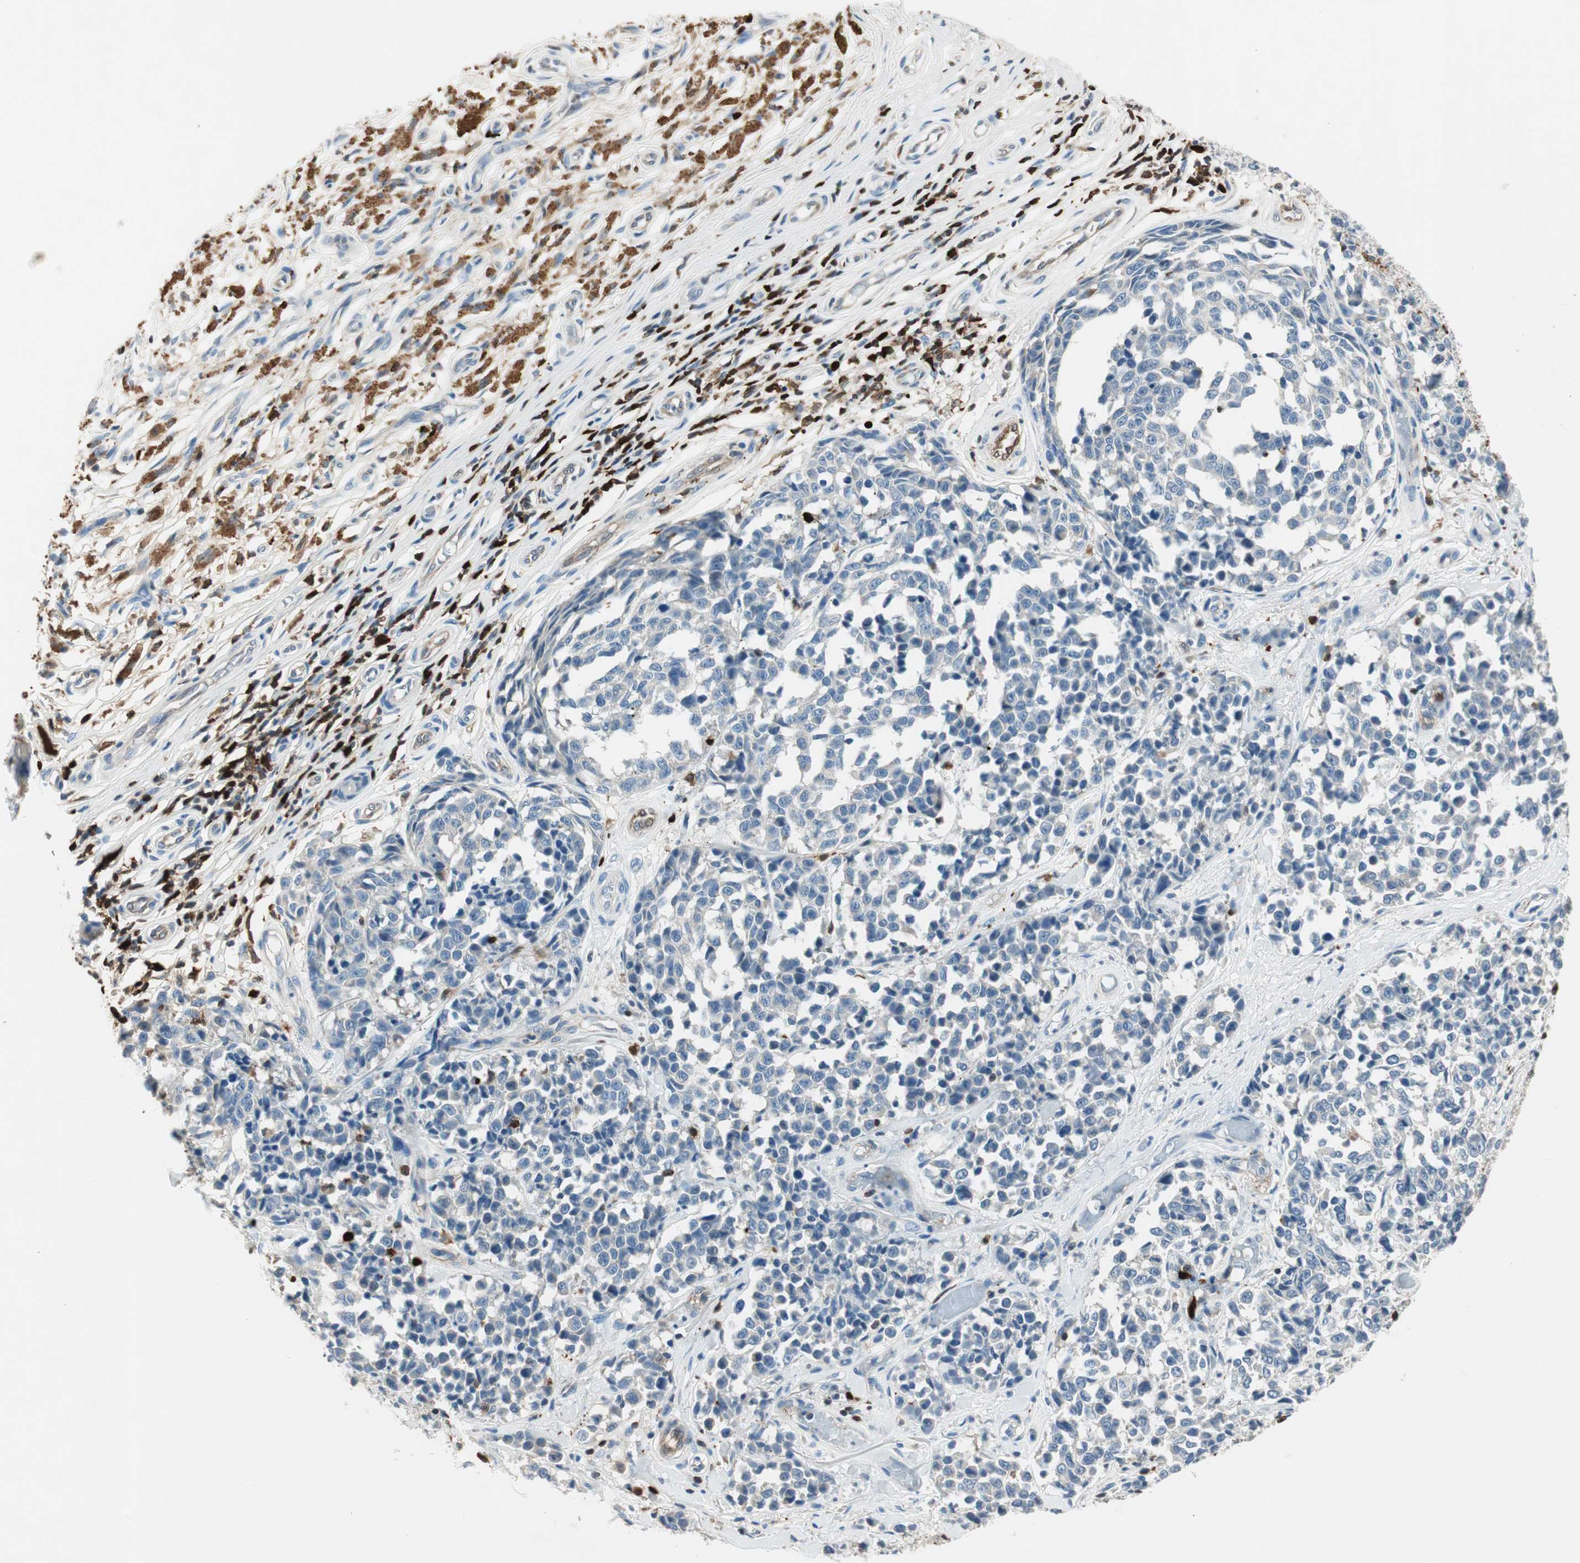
{"staining": {"intensity": "negative", "quantity": "none", "location": "none"}, "tissue": "melanoma", "cell_type": "Tumor cells", "image_type": "cancer", "snomed": [{"axis": "morphology", "description": "Malignant melanoma, NOS"}, {"axis": "topography", "description": "Skin"}], "caption": "This is a micrograph of IHC staining of malignant melanoma, which shows no staining in tumor cells. (Brightfield microscopy of DAB (3,3'-diaminobenzidine) immunohistochemistry (IHC) at high magnification).", "gene": "COTL1", "patient": {"sex": "female", "age": 64}}